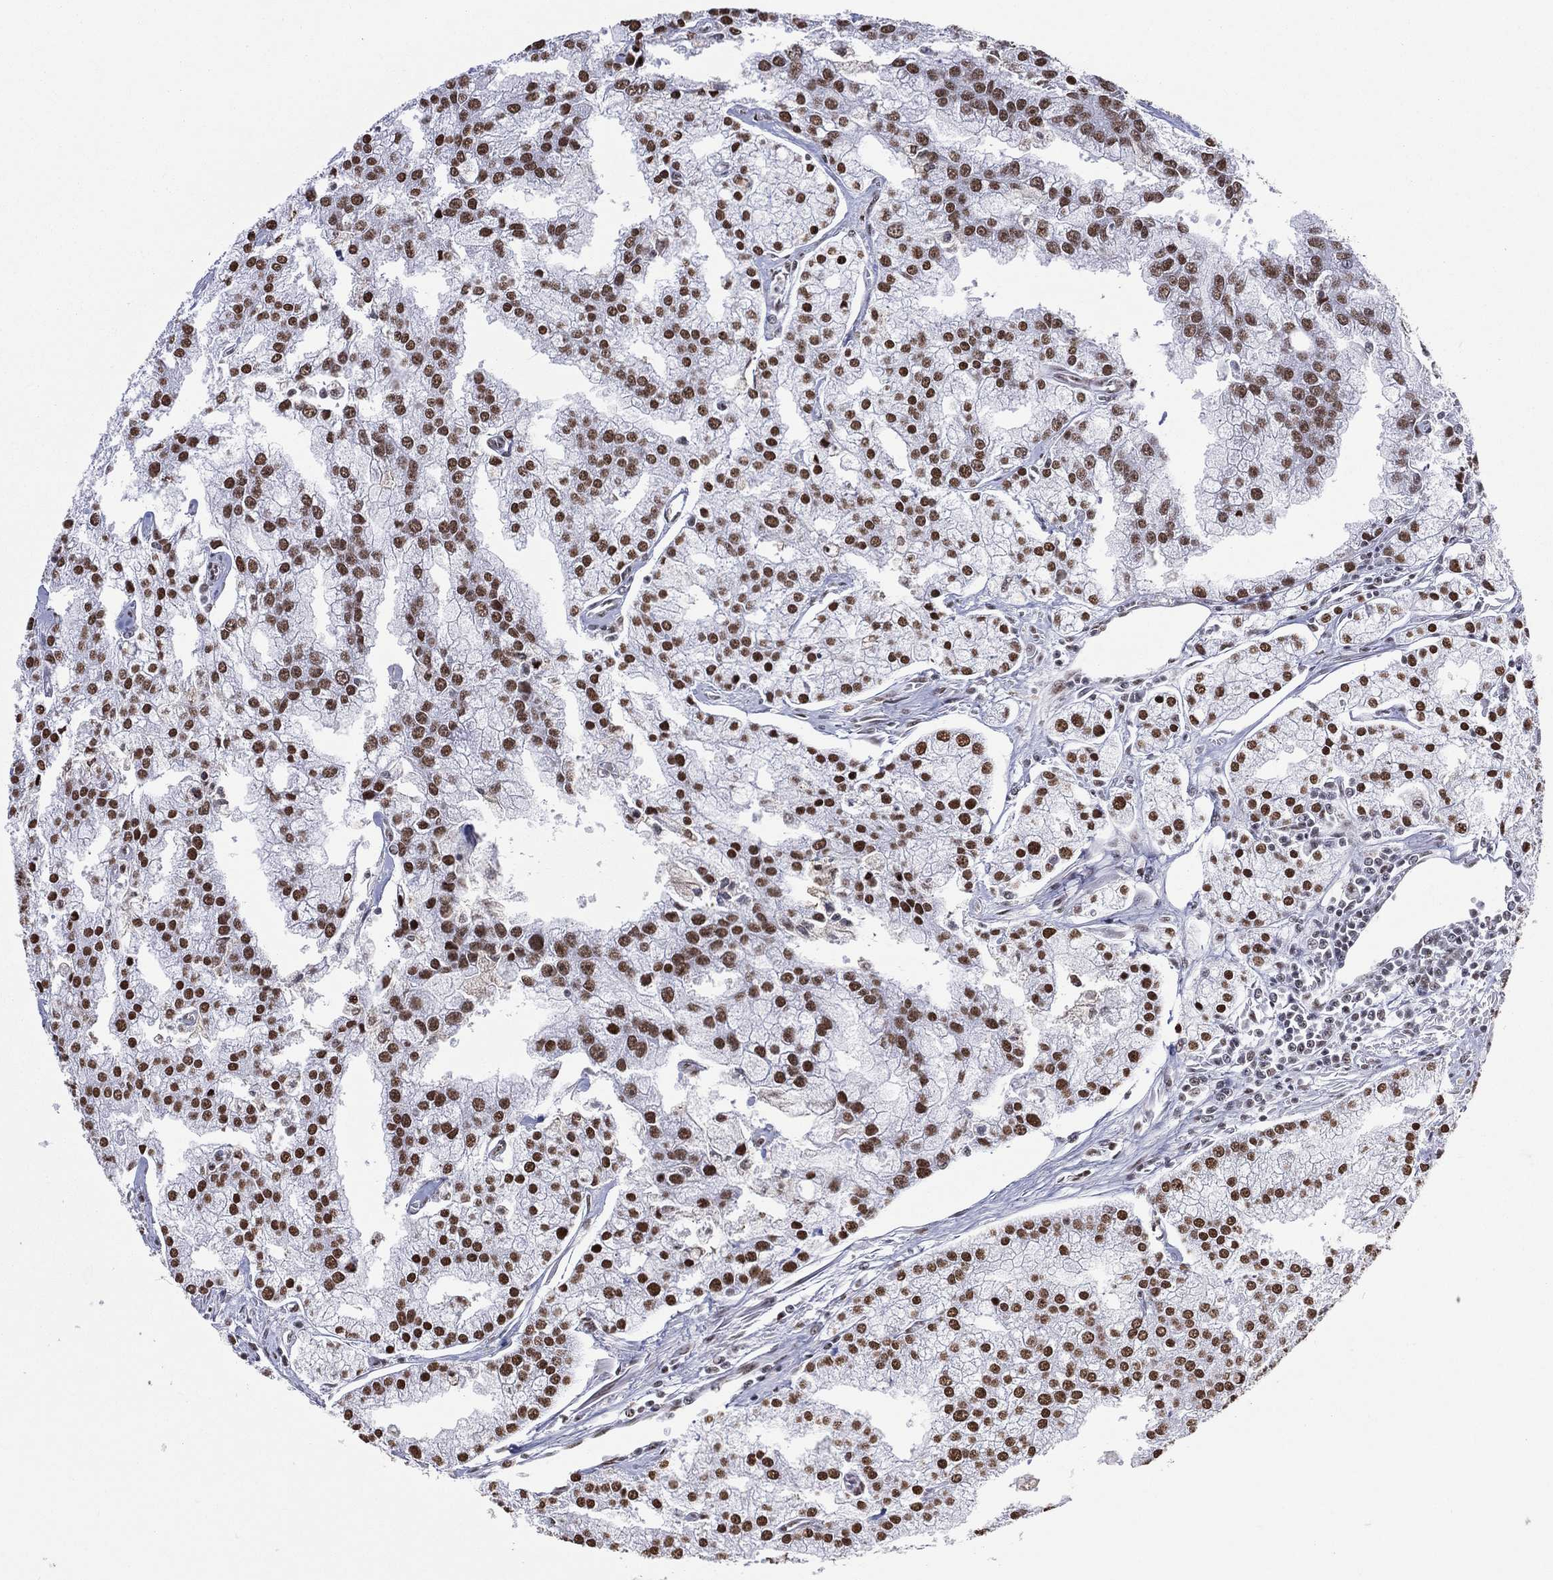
{"staining": {"intensity": "strong", "quantity": ">75%", "location": "nuclear"}, "tissue": "prostate cancer", "cell_type": "Tumor cells", "image_type": "cancer", "snomed": [{"axis": "morphology", "description": "Adenocarcinoma, NOS"}, {"axis": "topography", "description": "Prostate"}], "caption": "Human prostate cancer (adenocarcinoma) stained with a protein marker exhibits strong staining in tumor cells.", "gene": "ZNF7", "patient": {"sex": "male", "age": 70}}